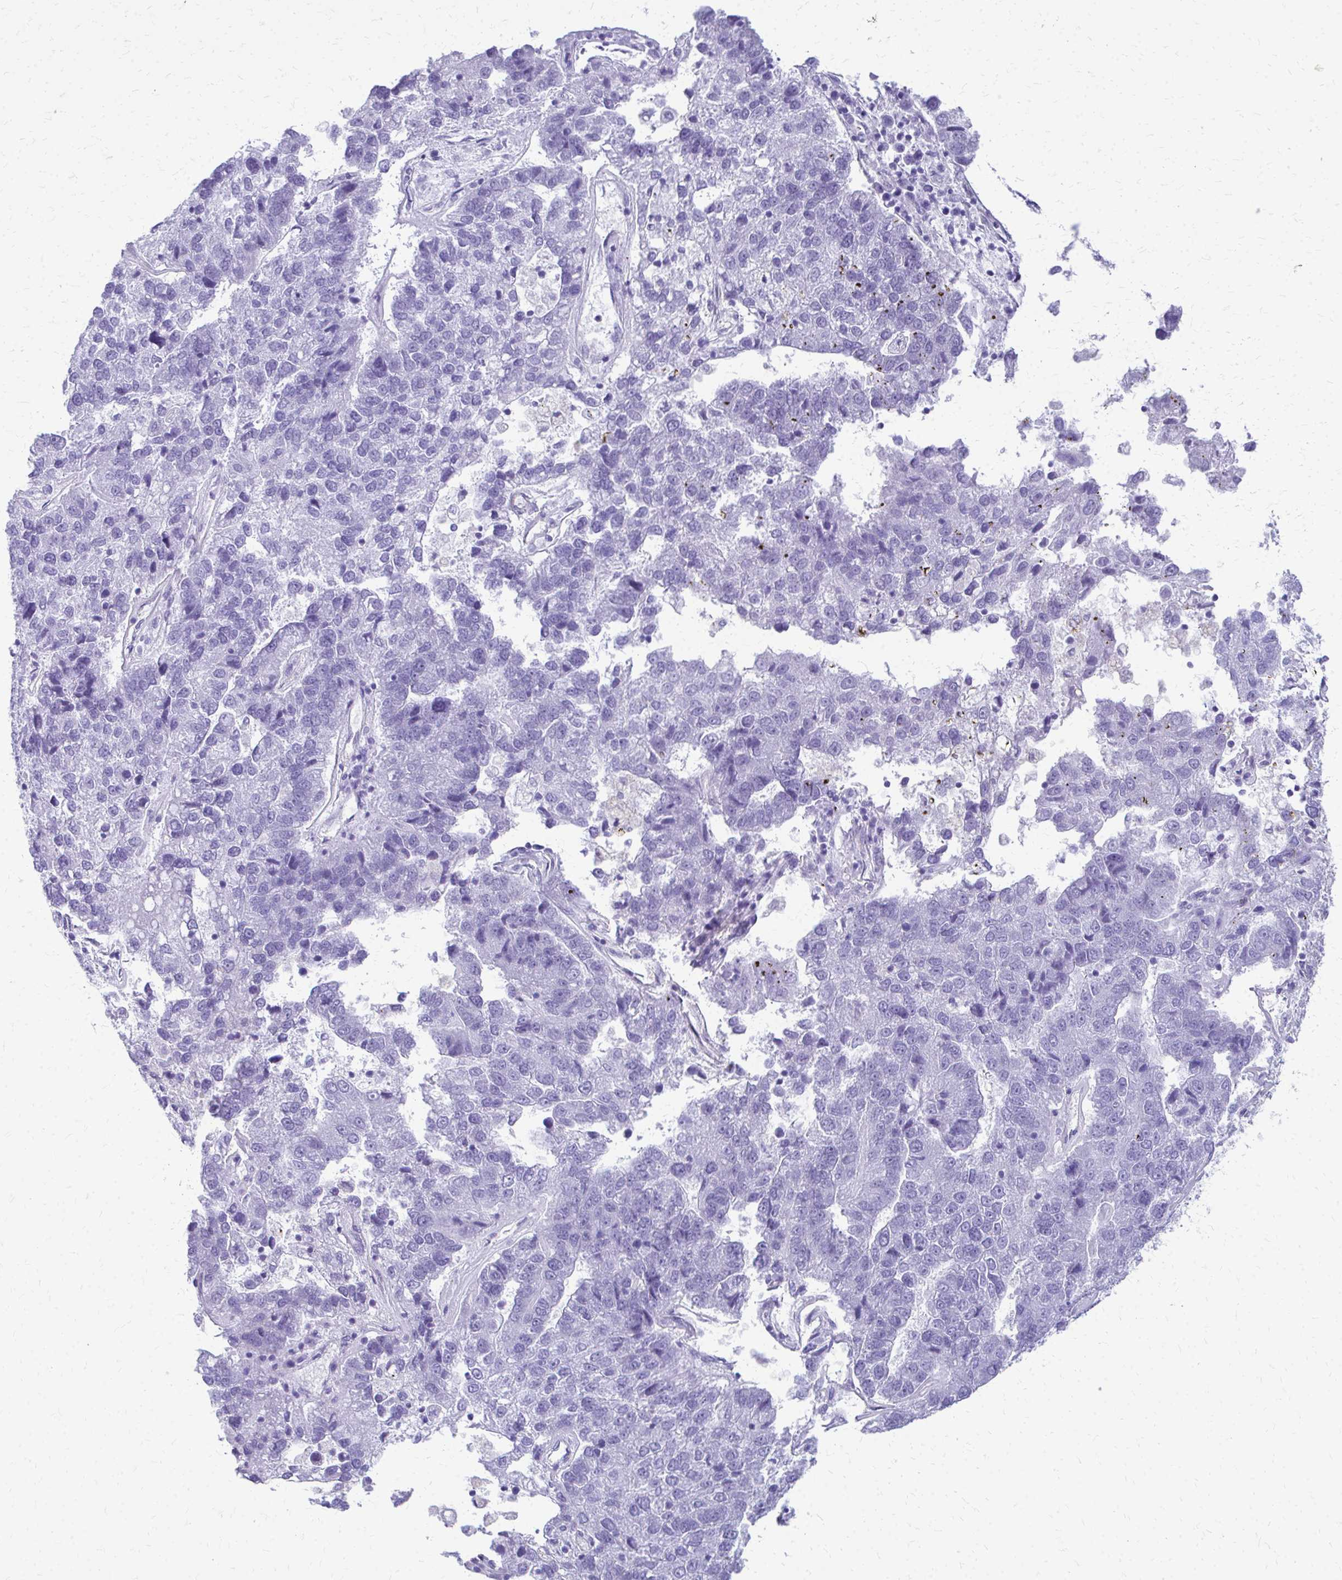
{"staining": {"intensity": "negative", "quantity": "none", "location": "none"}, "tissue": "pancreatic cancer", "cell_type": "Tumor cells", "image_type": "cancer", "snomed": [{"axis": "morphology", "description": "Adenocarcinoma, NOS"}, {"axis": "topography", "description": "Pancreas"}], "caption": "Protein analysis of pancreatic adenocarcinoma reveals no significant expression in tumor cells.", "gene": "TPSG1", "patient": {"sex": "female", "age": 61}}